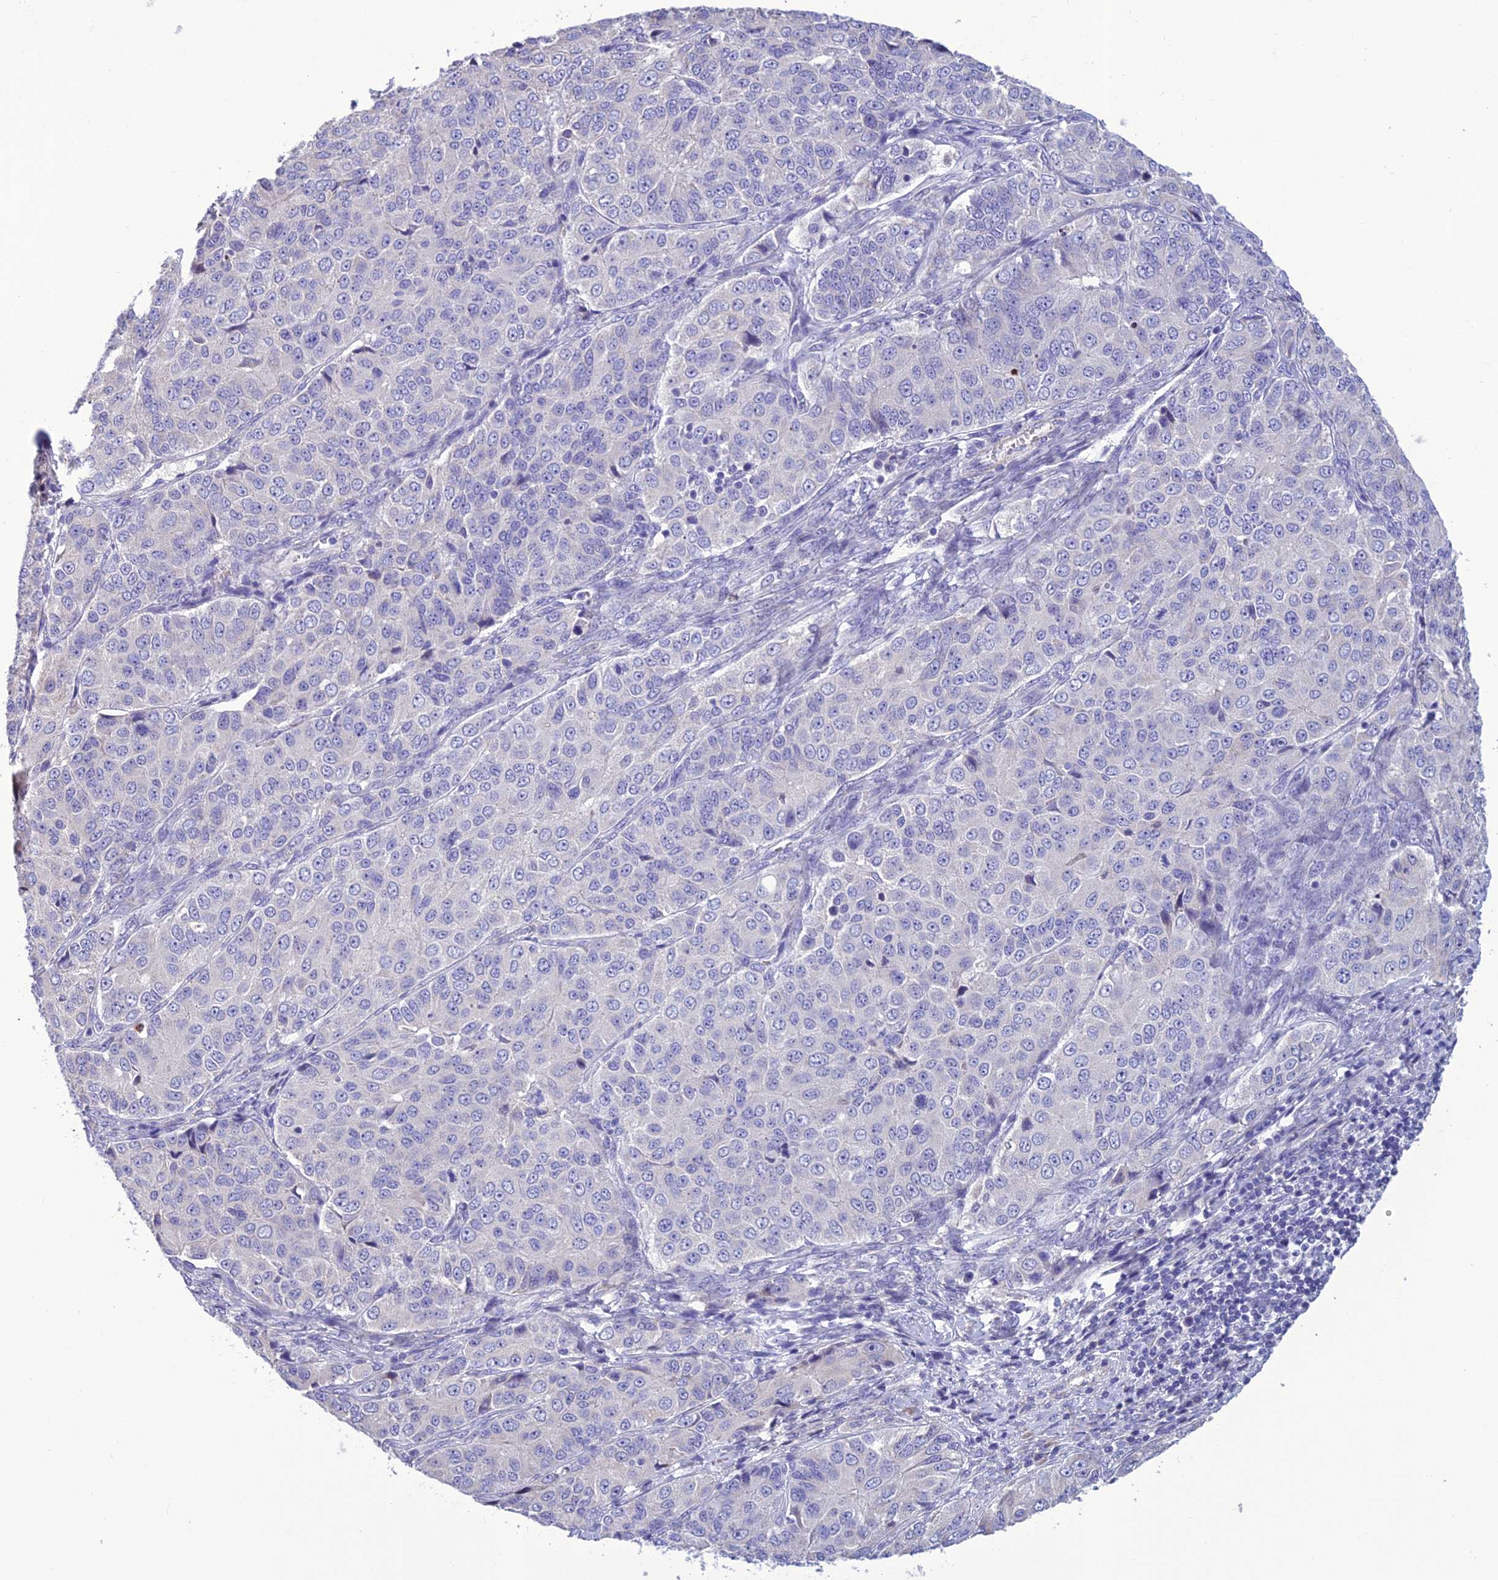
{"staining": {"intensity": "negative", "quantity": "none", "location": "none"}, "tissue": "ovarian cancer", "cell_type": "Tumor cells", "image_type": "cancer", "snomed": [{"axis": "morphology", "description": "Carcinoma, endometroid"}, {"axis": "topography", "description": "Ovary"}], "caption": "Immunohistochemistry (IHC) photomicrograph of human ovarian cancer stained for a protein (brown), which demonstrates no staining in tumor cells.", "gene": "BHMT2", "patient": {"sex": "female", "age": 51}}